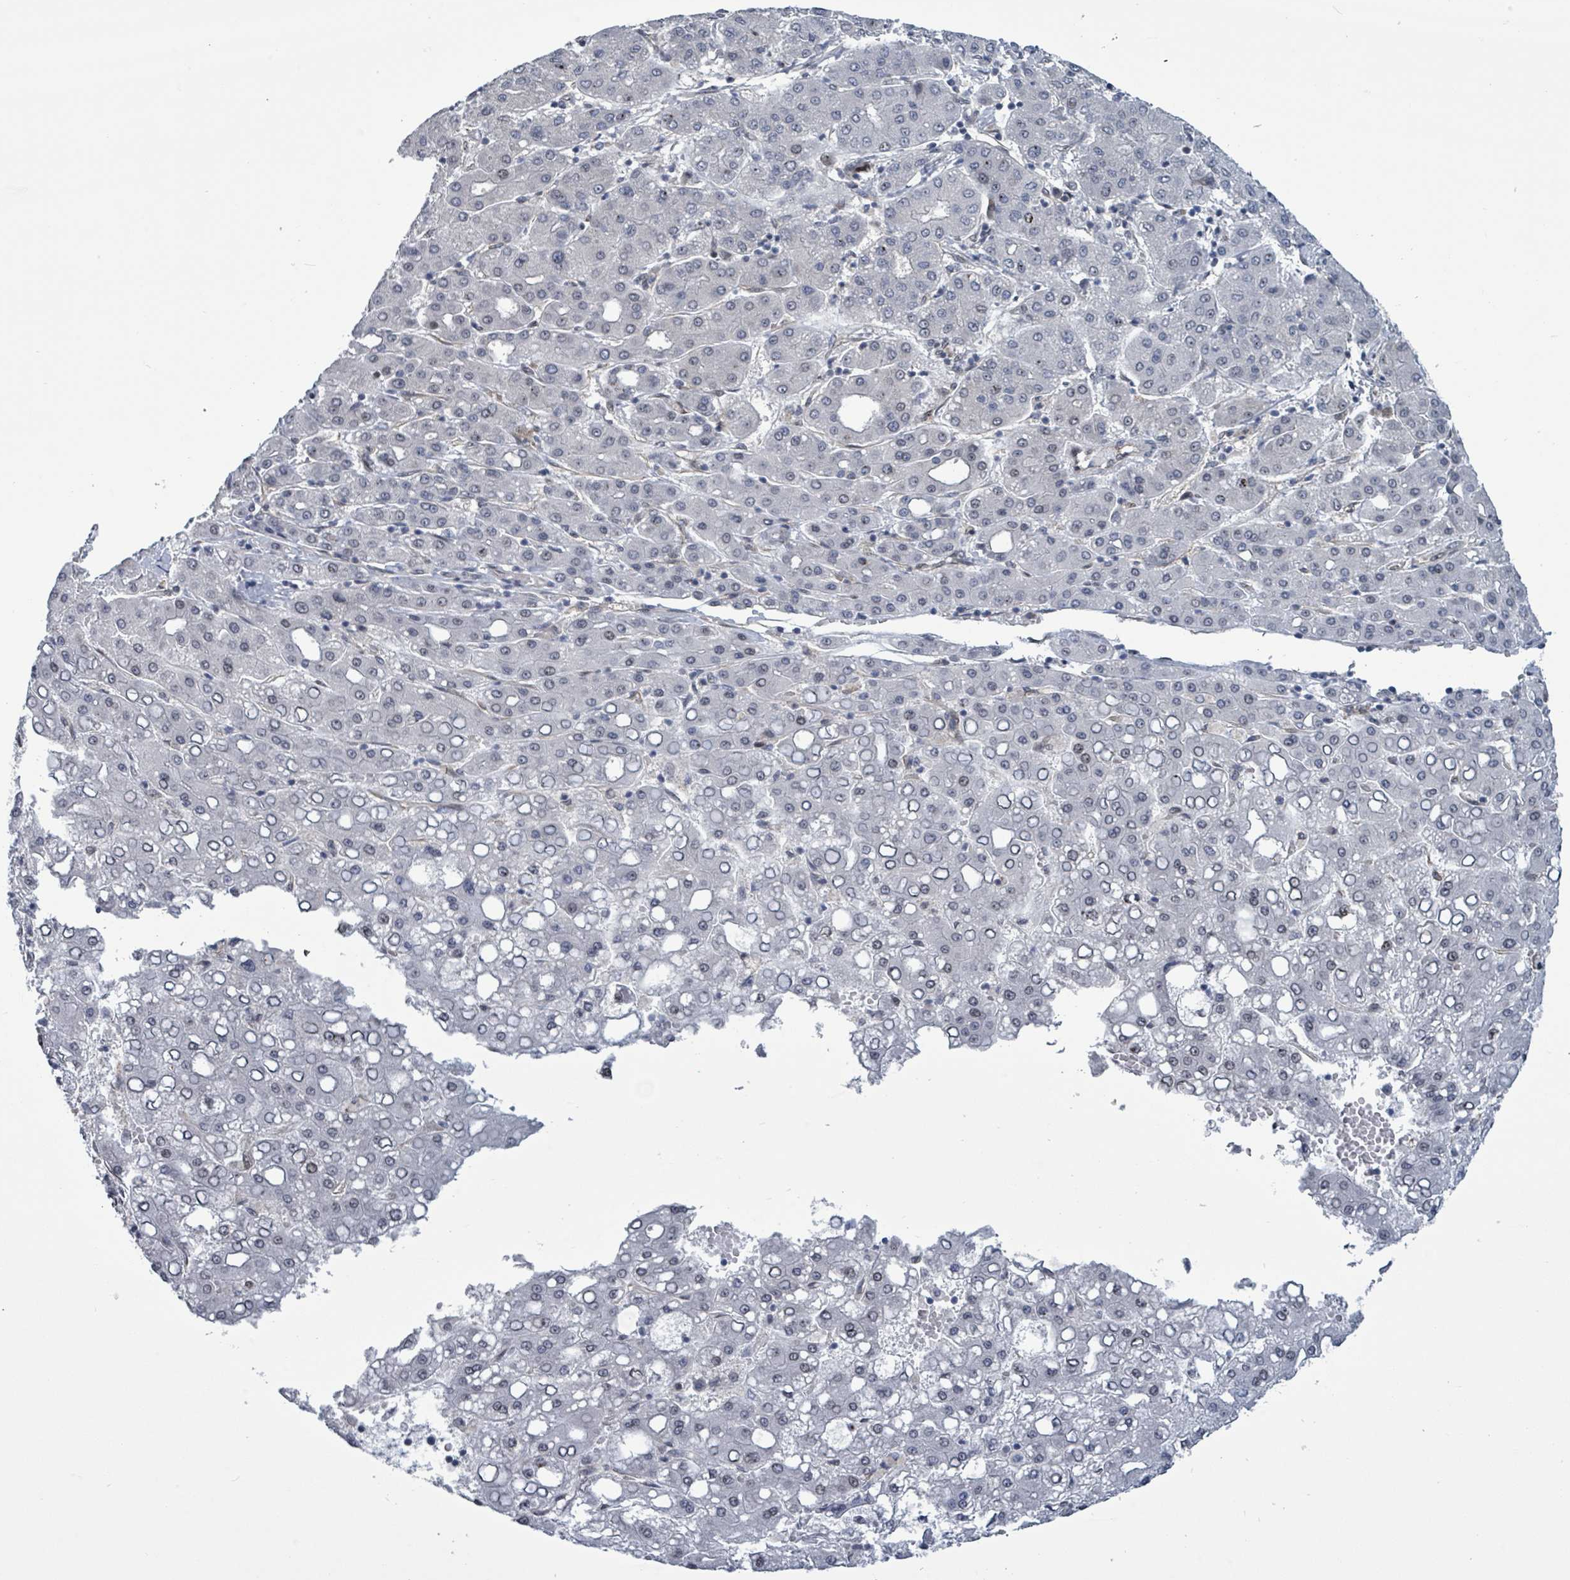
{"staining": {"intensity": "negative", "quantity": "none", "location": "none"}, "tissue": "liver cancer", "cell_type": "Tumor cells", "image_type": "cancer", "snomed": [{"axis": "morphology", "description": "Carcinoma, Hepatocellular, NOS"}, {"axis": "topography", "description": "Liver"}], "caption": "Immunohistochemical staining of human liver cancer (hepatocellular carcinoma) demonstrates no significant positivity in tumor cells.", "gene": "RRN3", "patient": {"sex": "male", "age": 65}}